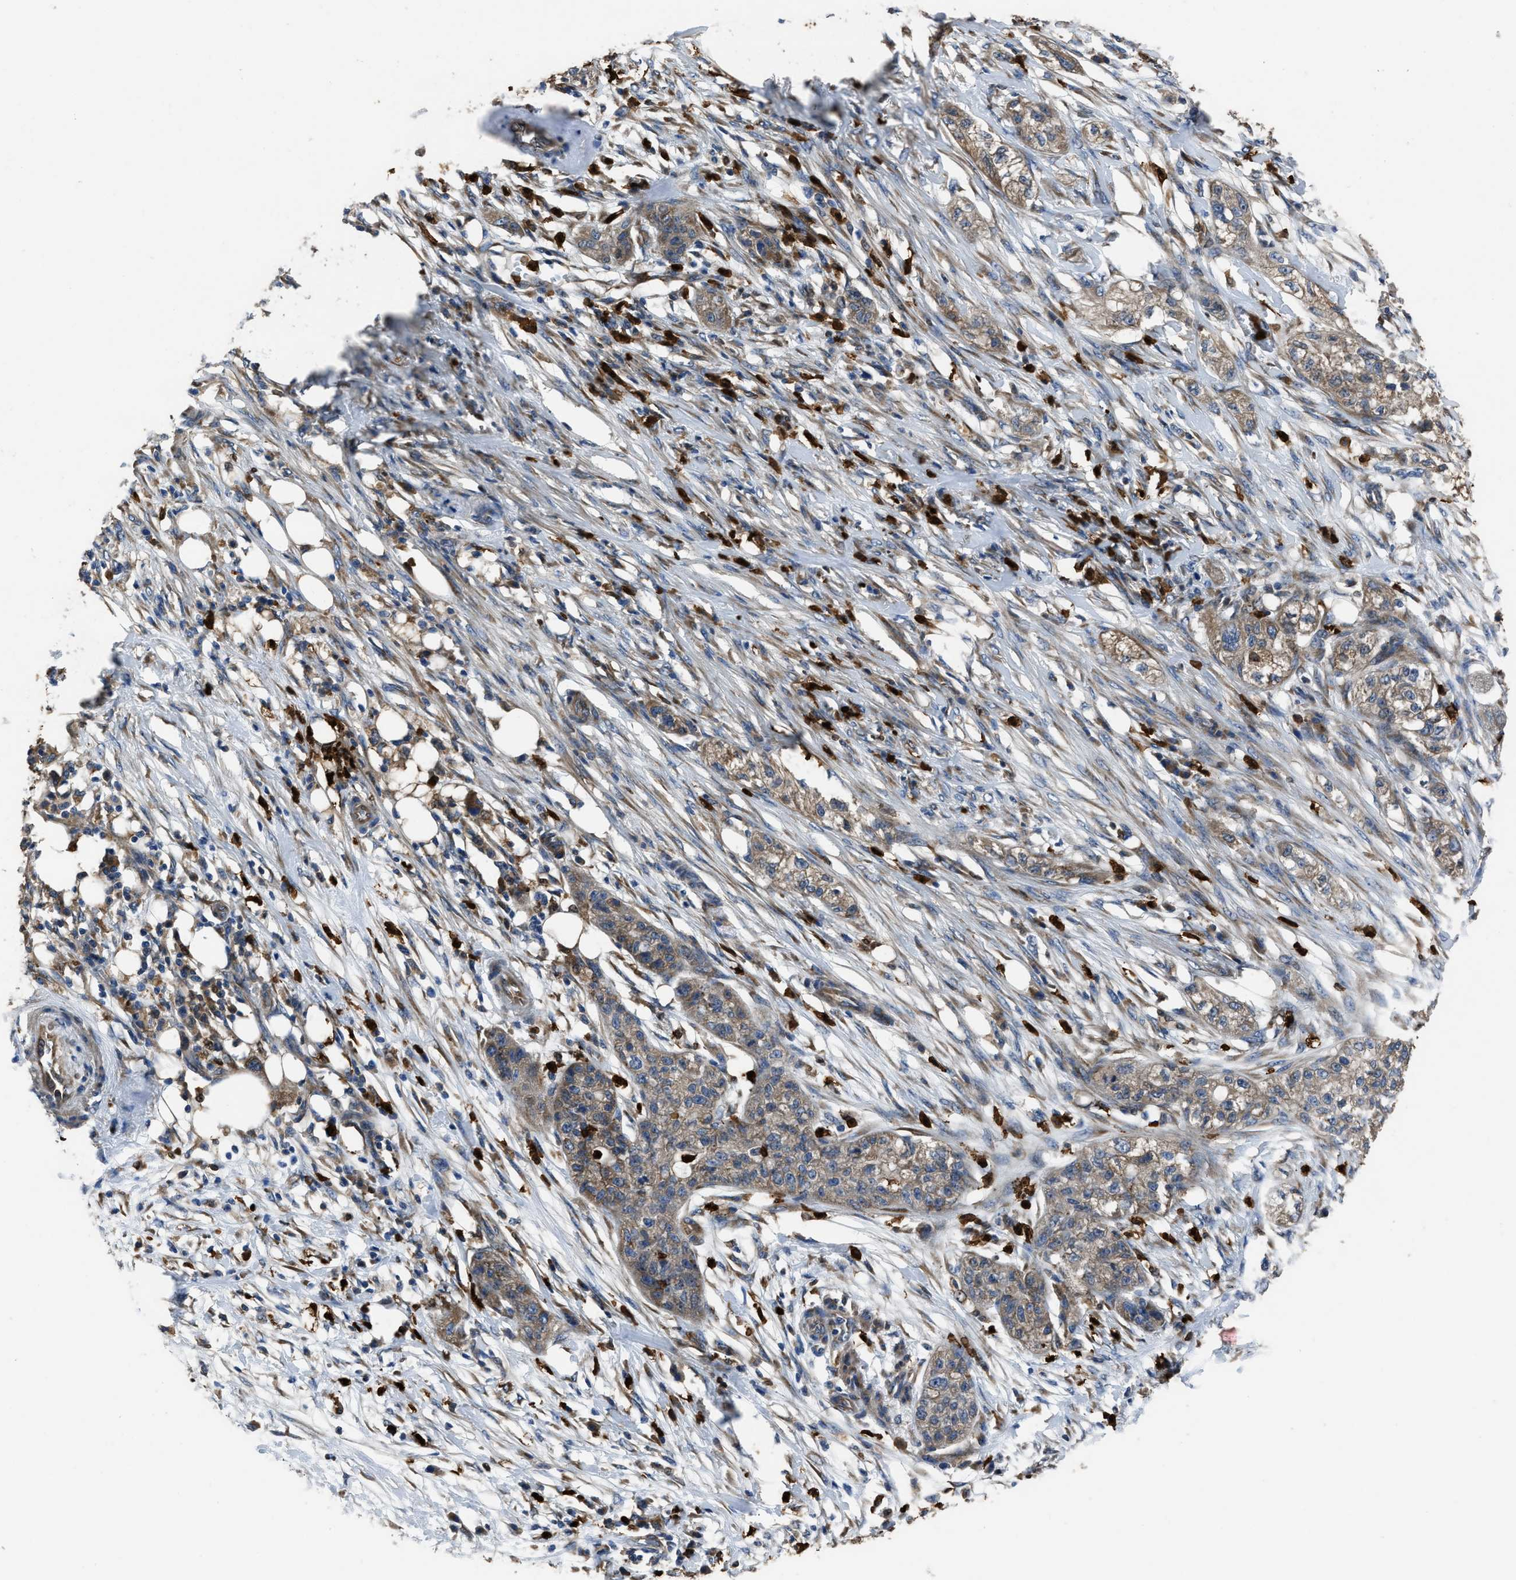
{"staining": {"intensity": "moderate", "quantity": ">75%", "location": "cytoplasmic/membranous"}, "tissue": "pancreatic cancer", "cell_type": "Tumor cells", "image_type": "cancer", "snomed": [{"axis": "morphology", "description": "Adenocarcinoma, NOS"}, {"axis": "topography", "description": "Pancreas"}], "caption": "Tumor cells exhibit moderate cytoplasmic/membranous positivity in approximately >75% of cells in adenocarcinoma (pancreatic).", "gene": "ANGPT1", "patient": {"sex": "female", "age": 78}}